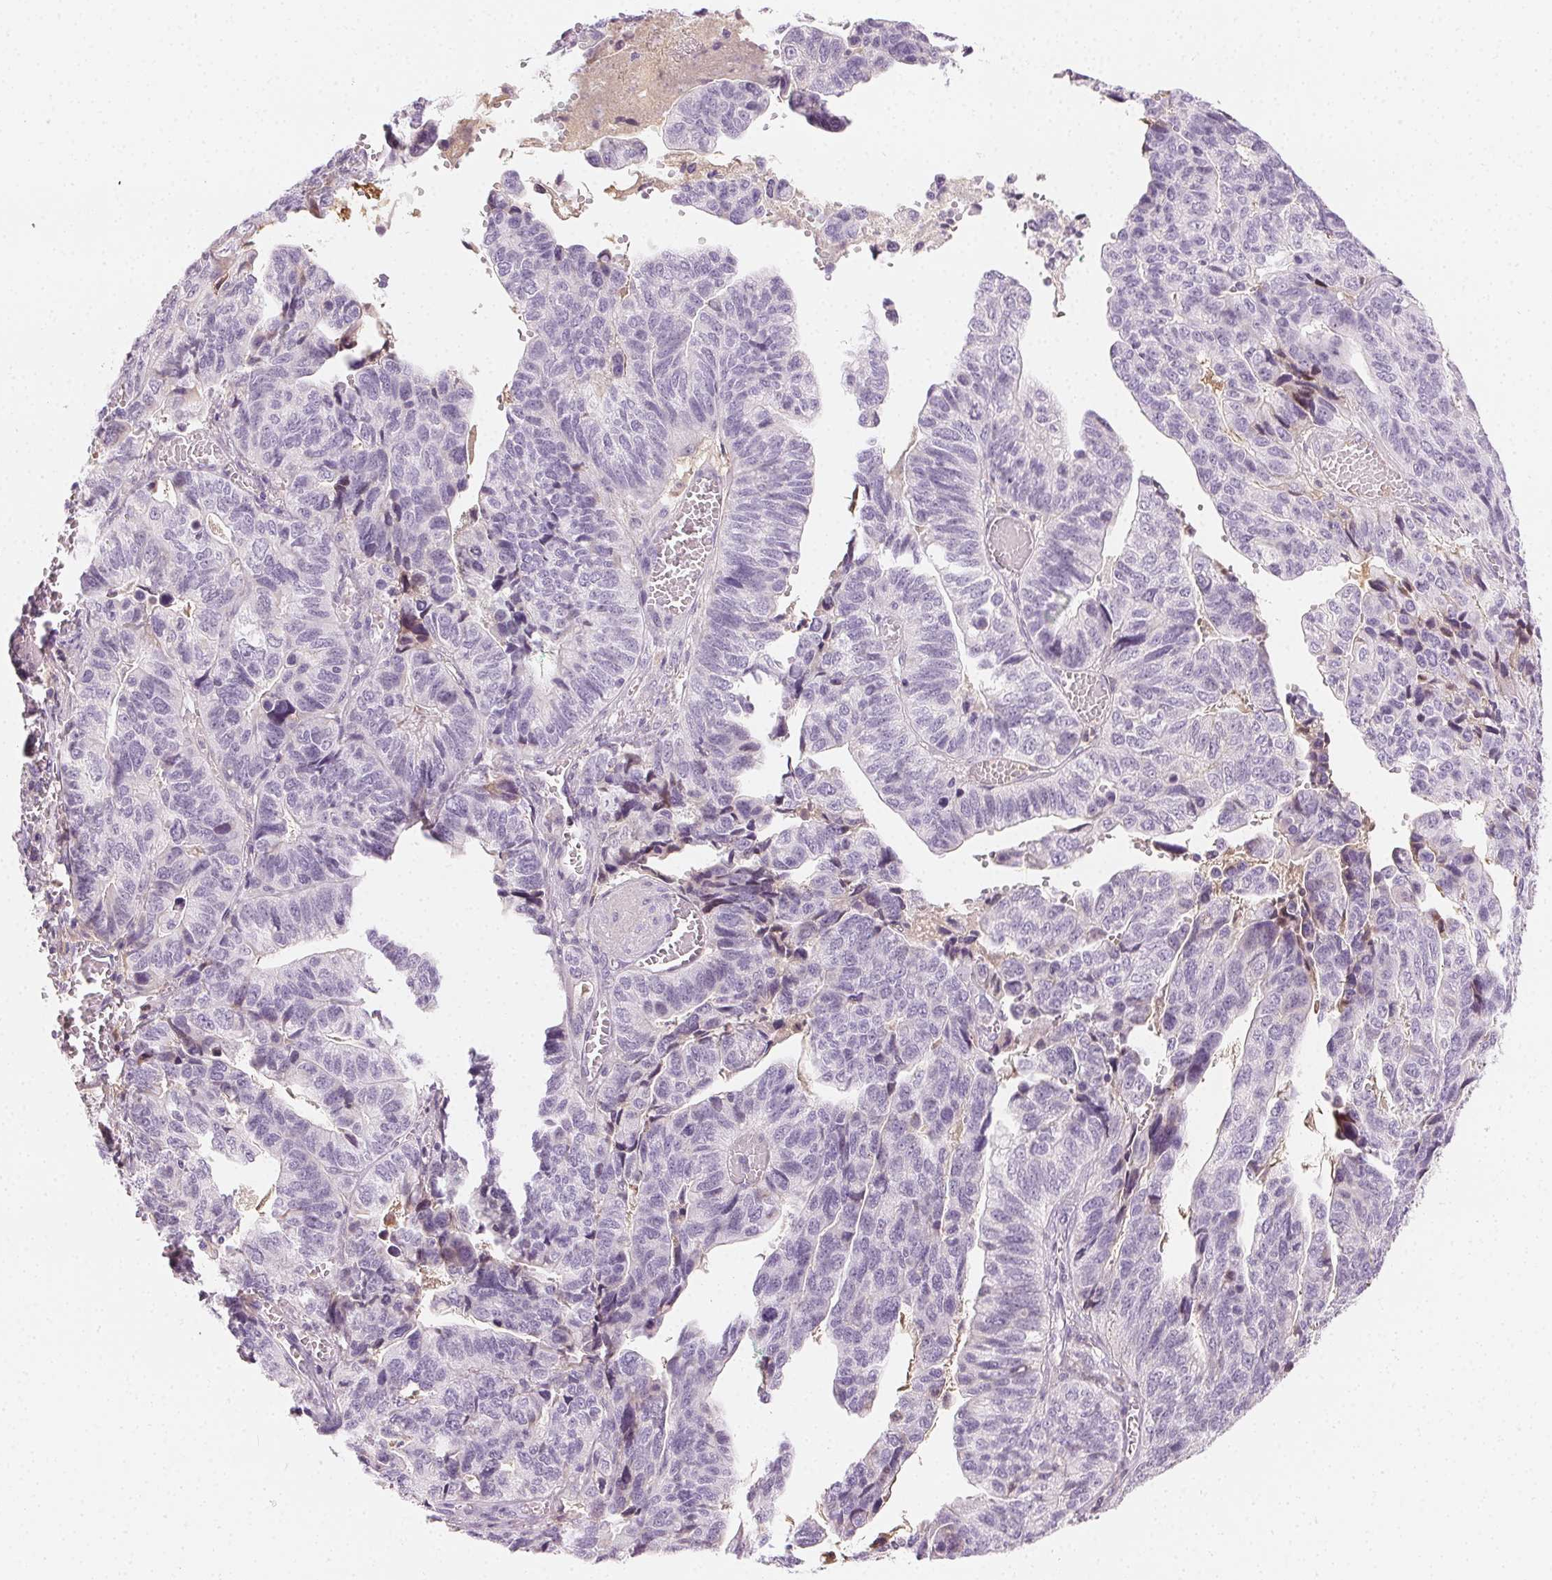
{"staining": {"intensity": "negative", "quantity": "none", "location": "none"}, "tissue": "stomach cancer", "cell_type": "Tumor cells", "image_type": "cancer", "snomed": [{"axis": "morphology", "description": "Adenocarcinoma, NOS"}, {"axis": "topography", "description": "Stomach, upper"}], "caption": "Tumor cells show no significant staining in stomach cancer (adenocarcinoma). The staining is performed using DAB (3,3'-diaminobenzidine) brown chromogen with nuclei counter-stained in using hematoxylin.", "gene": "AFM", "patient": {"sex": "female", "age": 67}}